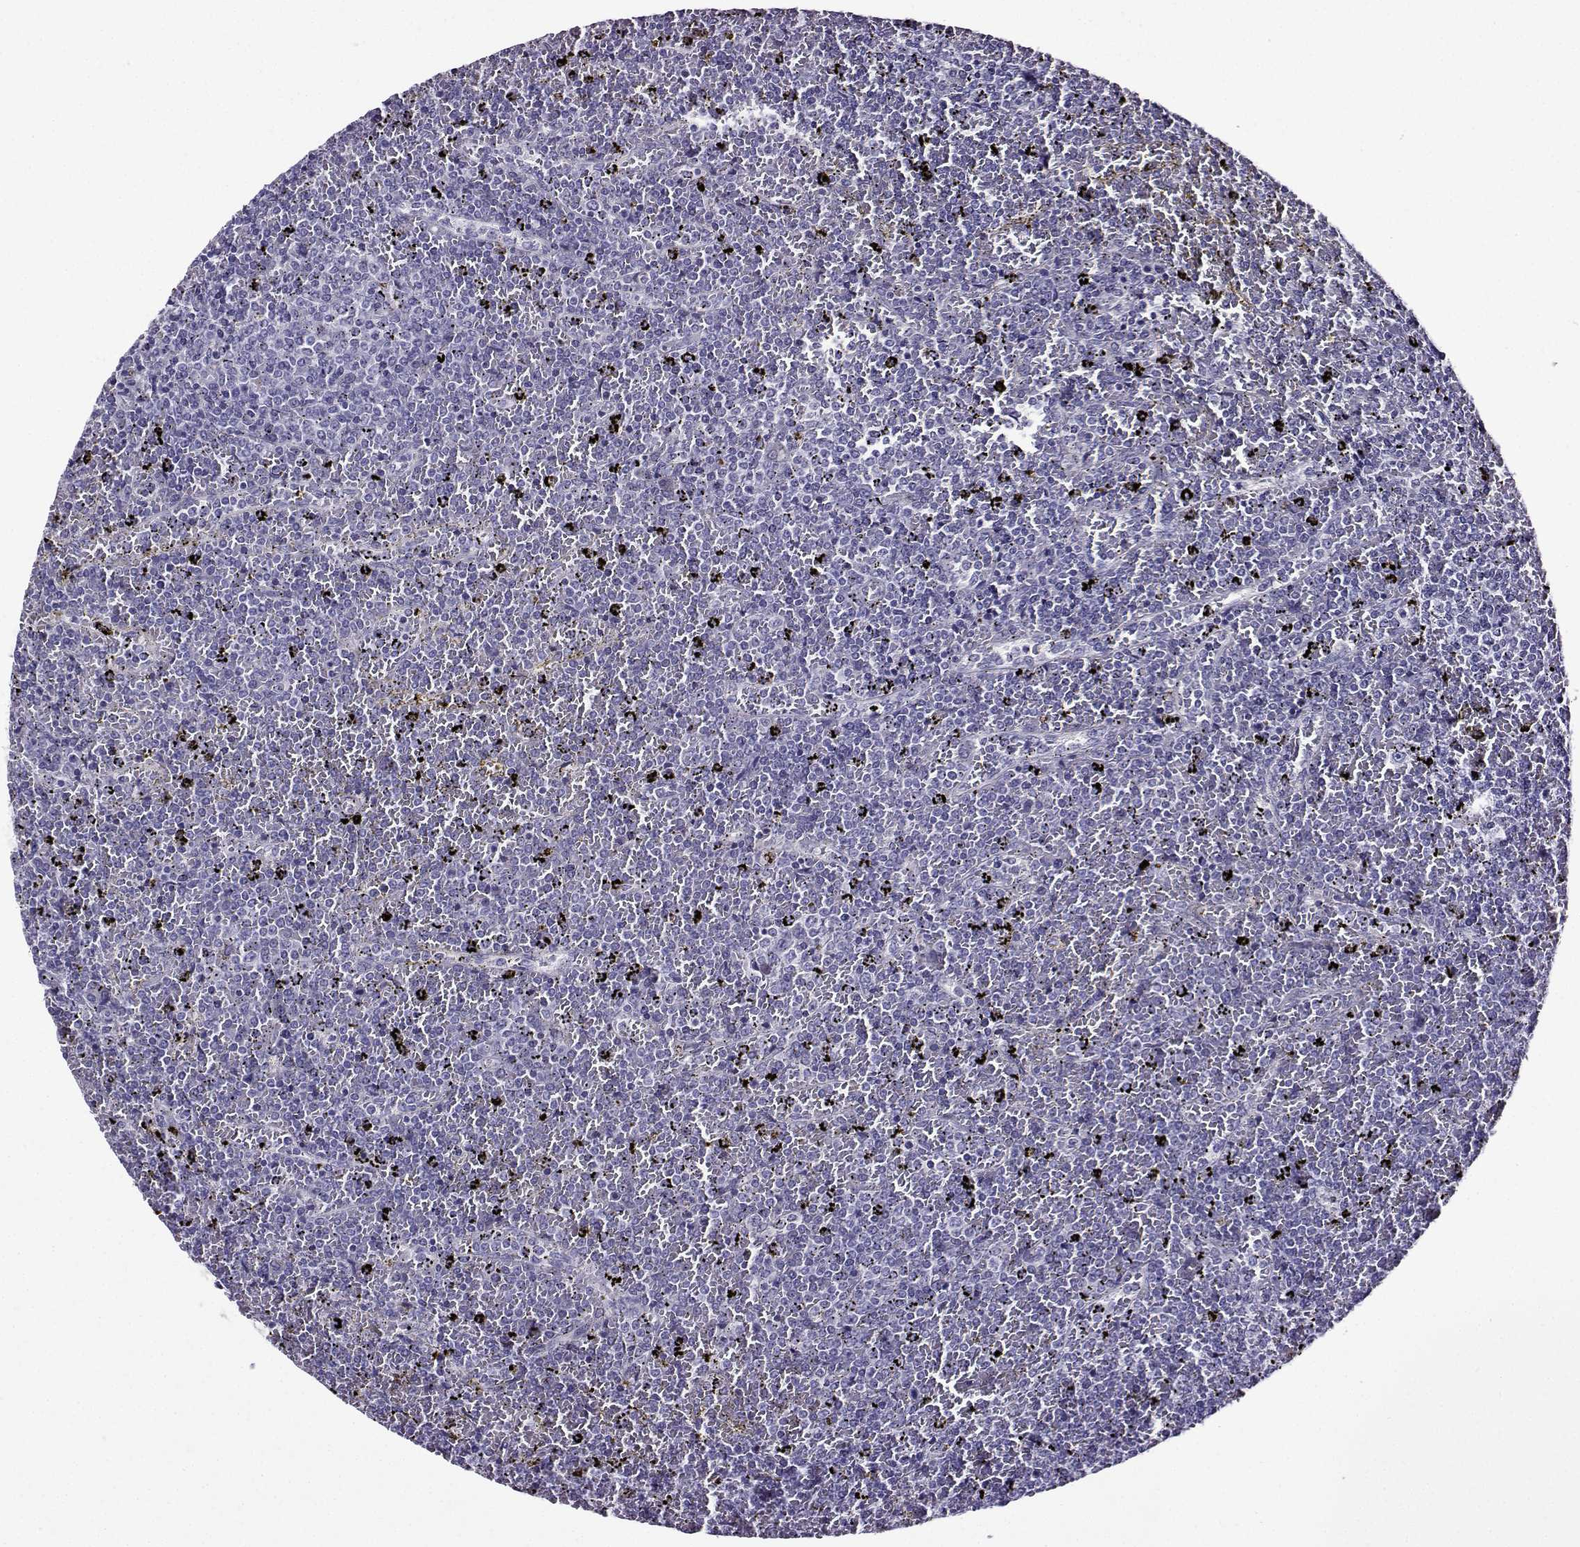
{"staining": {"intensity": "negative", "quantity": "none", "location": "none"}, "tissue": "lymphoma", "cell_type": "Tumor cells", "image_type": "cancer", "snomed": [{"axis": "morphology", "description": "Malignant lymphoma, non-Hodgkin's type, Low grade"}, {"axis": "topography", "description": "Spleen"}], "caption": "Immunohistochemistry of human lymphoma displays no staining in tumor cells. (DAB (3,3'-diaminobenzidine) immunohistochemistry (IHC) visualized using brightfield microscopy, high magnification).", "gene": "TMEM266", "patient": {"sex": "female", "age": 77}}